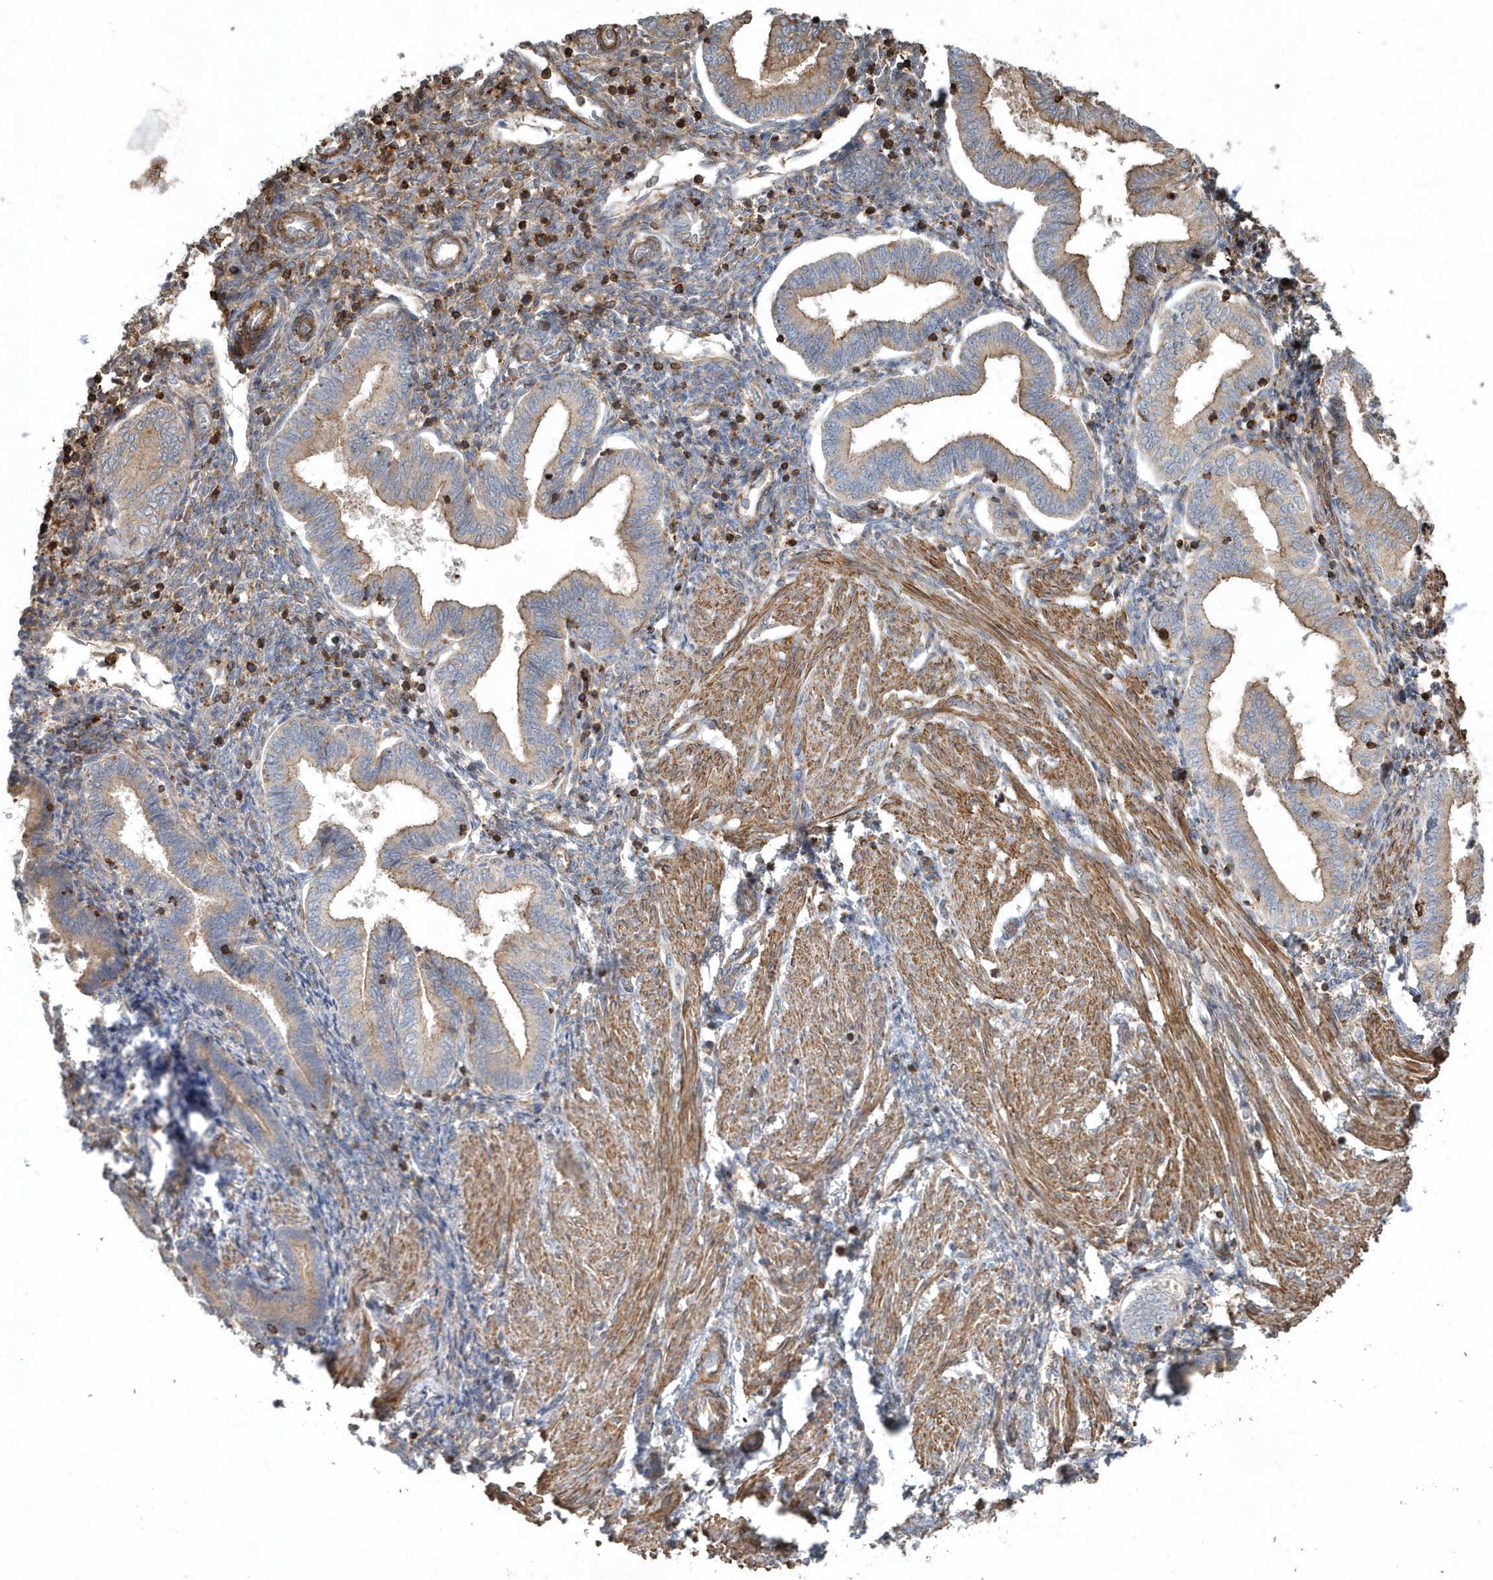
{"staining": {"intensity": "weak", "quantity": "<25%", "location": "cytoplasmic/membranous"}, "tissue": "endometrium", "cell_type": "Cells in endometrial stroma", "image_type": "normal", "snomed": [{"axis": "morphology", "description": "Normal tissue, NOS"}, {"axis": "topography", "description": "Endometrium"}], "caption": "This is a micrograph of immunohistochemistry (IHC) staining of normal endometrium, which shows no staining in cells in endometrial stroma. Nuclei are stained in blue.", "gene": "MMUT", "patient": {"sex": "female", "age": 53}}